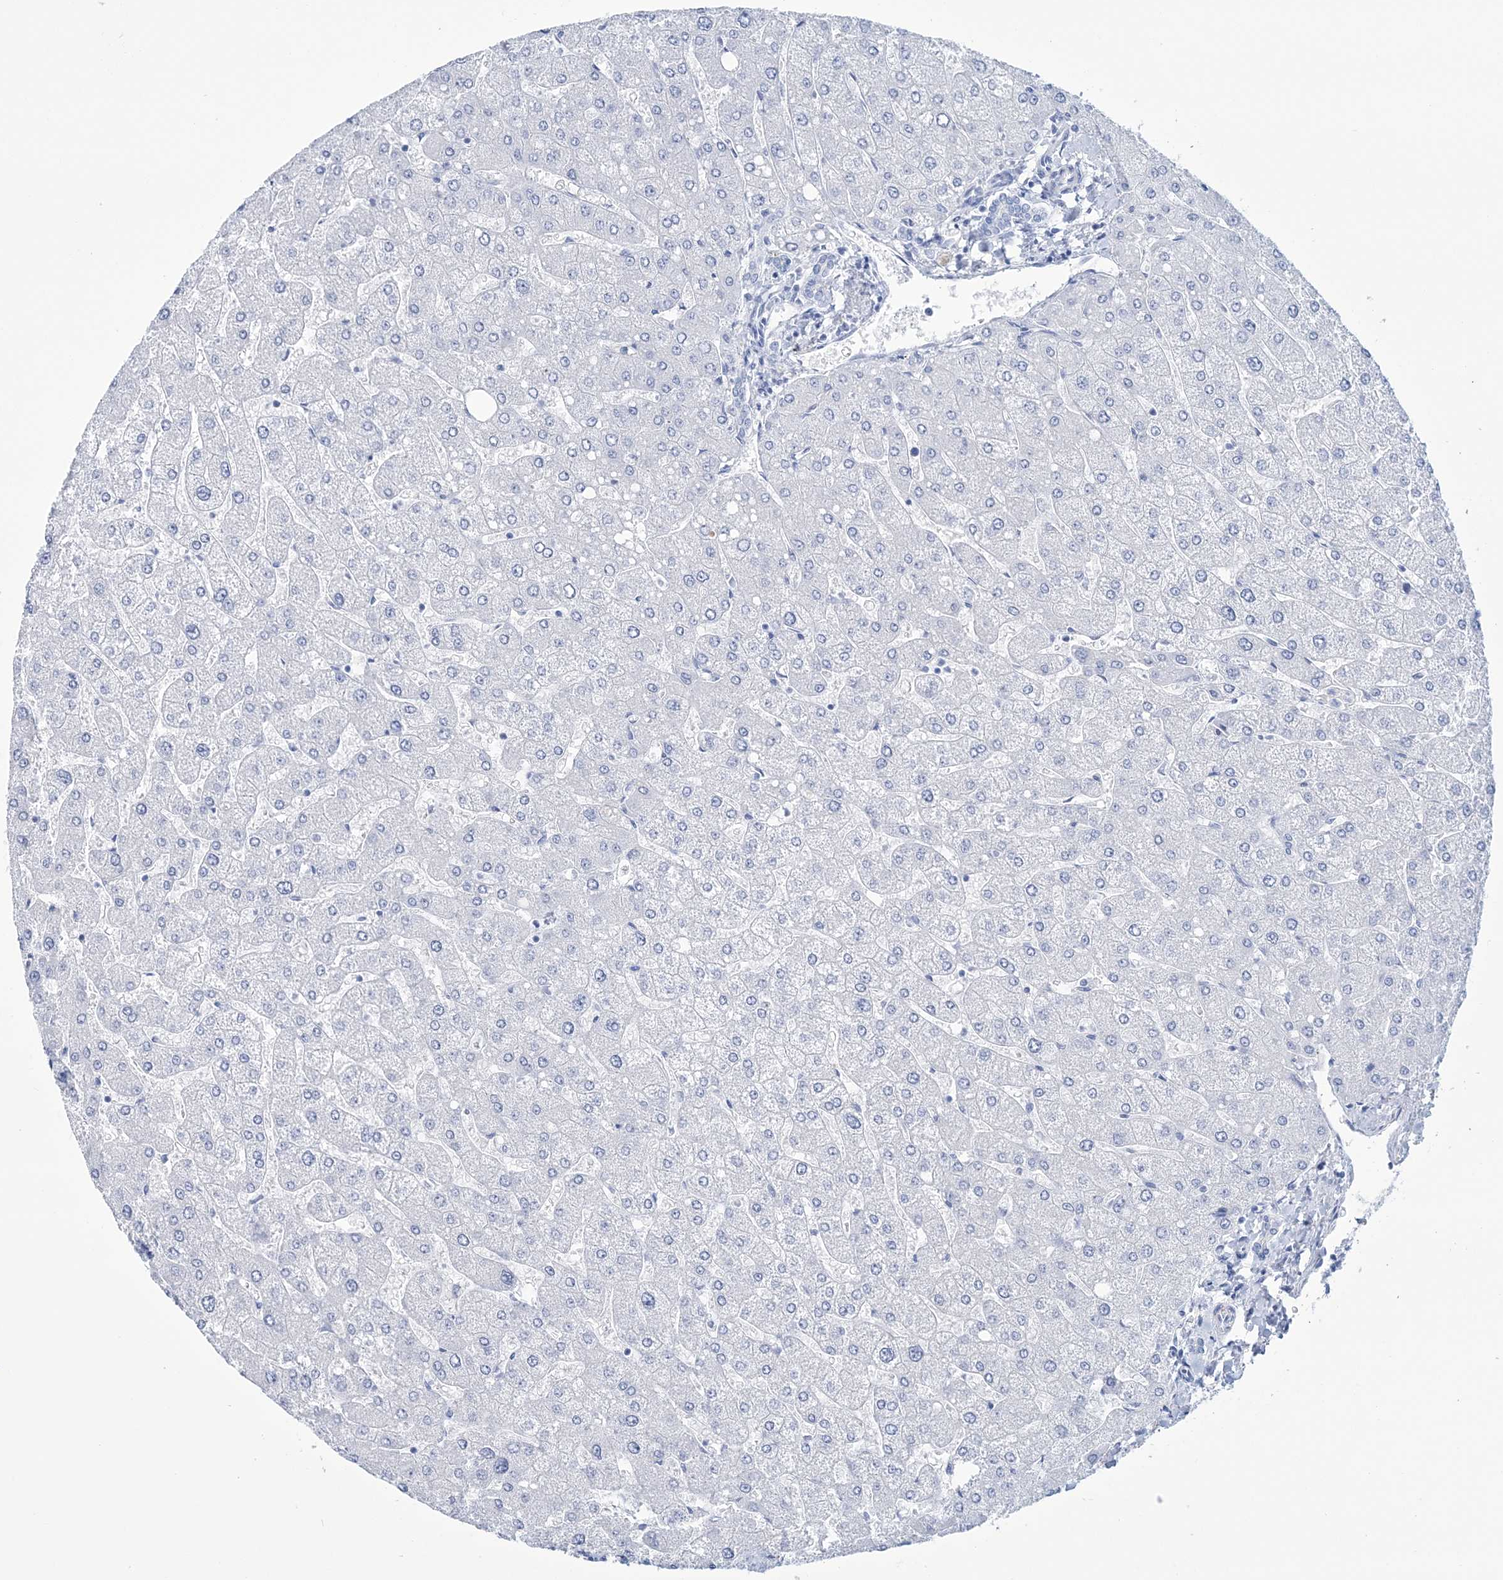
{"staining": {"intensity": "negative", "quantity": "none", "location": "none"}, "tissue": "liver", "cell_type": "Cholangiocytes", "image_type": "normal", "snomed": [{"axis": "morphology", "description": "Normal tissue, NOS"}, {"axis": "topography", "description": "Liver"}], "caption": "Immunohistochemistry histopathology image of normal liver: human liver stained with DAB exhibits no significant protein expression in cholangiocytes. (DAB IHC, high magnification).", "gene": "DPCD", "patient": {"sex": "male", "age": 55}}